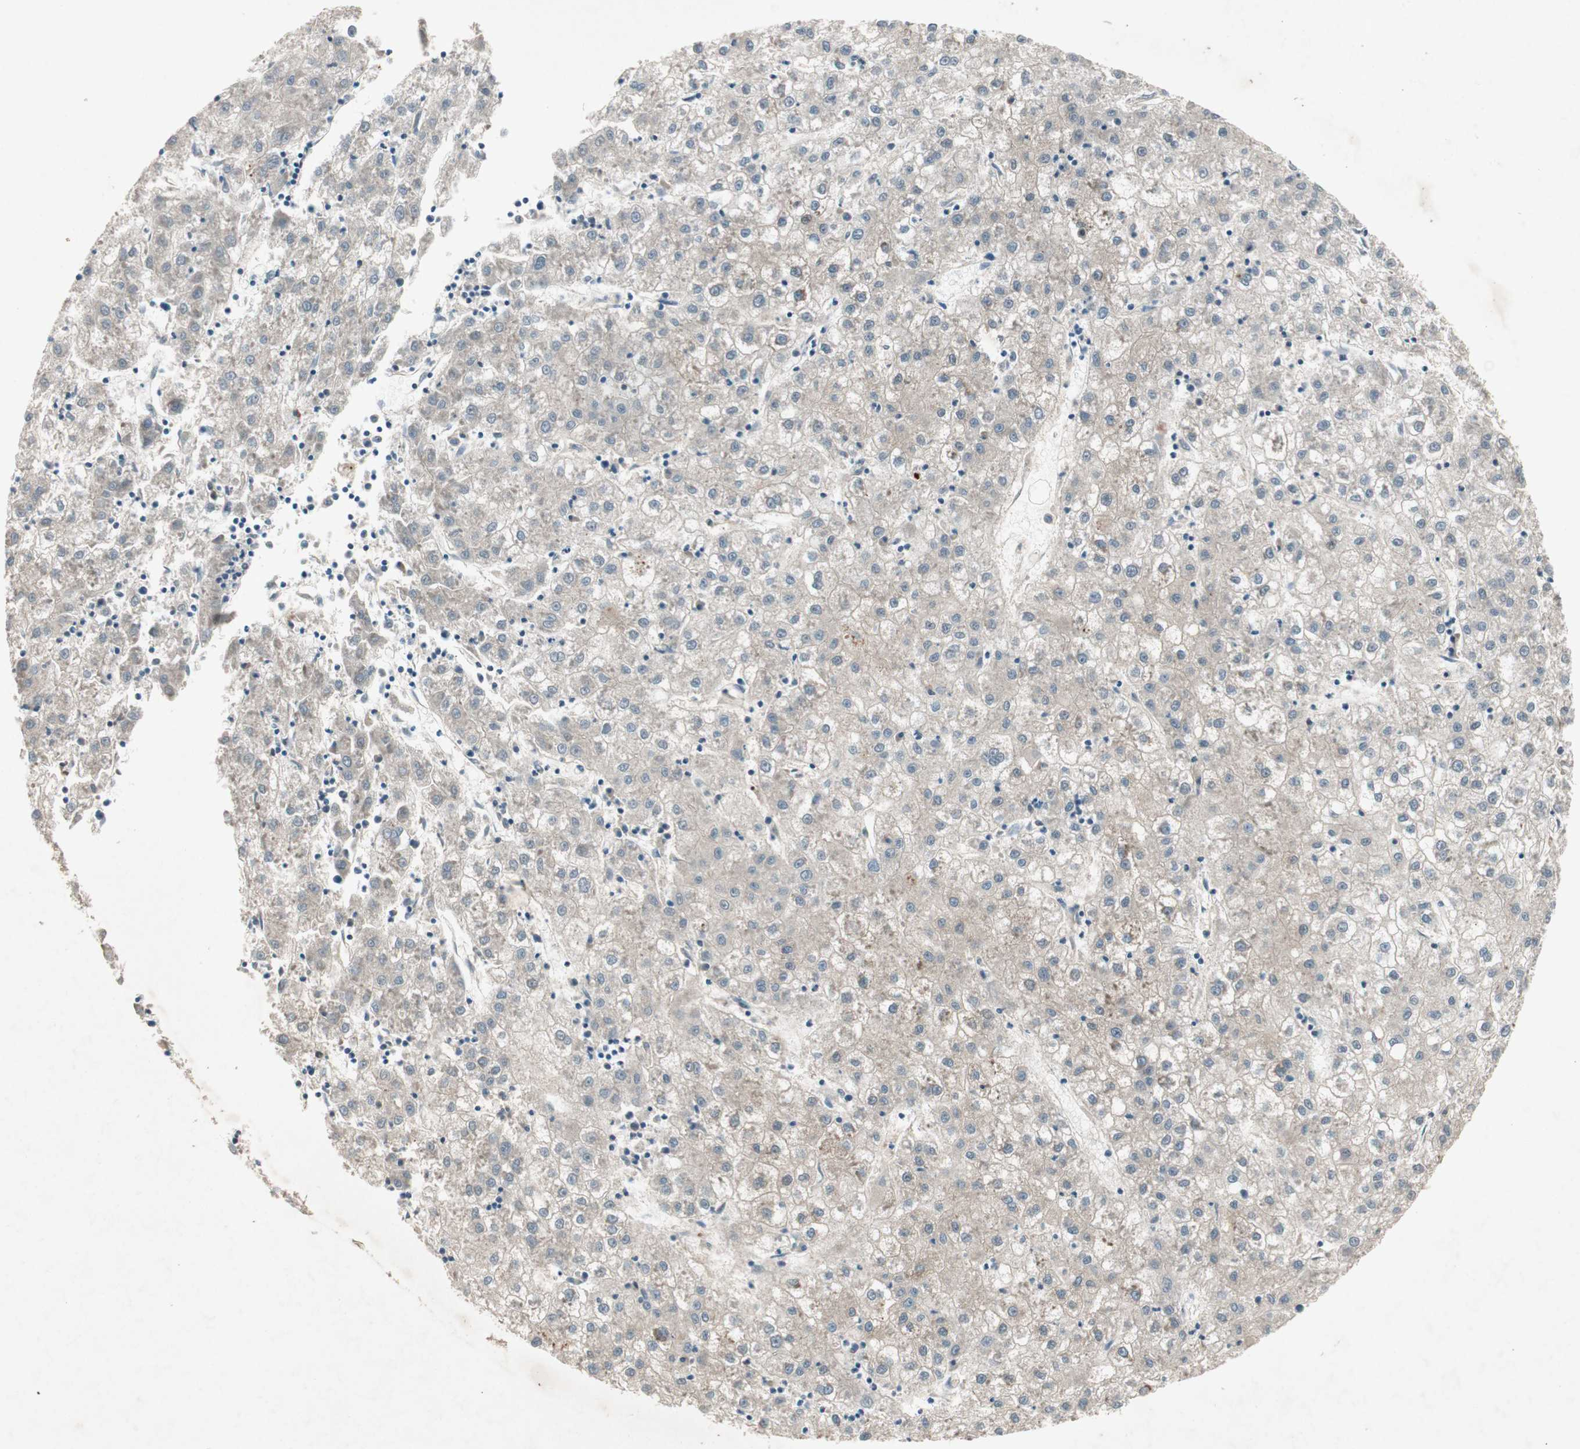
{"staining": {"intensity": "weak", "quantity": "<25%", "location": "cytoplasmic/membranous"}, "tissue": "liver cancer", "cell_type": "Tumor cells", "image_type": "cancer", "snomed": [{"axis": "morphology", "description": "Carcinoma, Hepatocellular, NOS"}, {"axis": "topography", "description": "Liver"}], "caption": "Human liver hepatocellular carcinoma stained for a protein using IHC reveals no staining in tumor cells.", "gene": "APOO", "patient": {"sex": "male", "age": 72}}